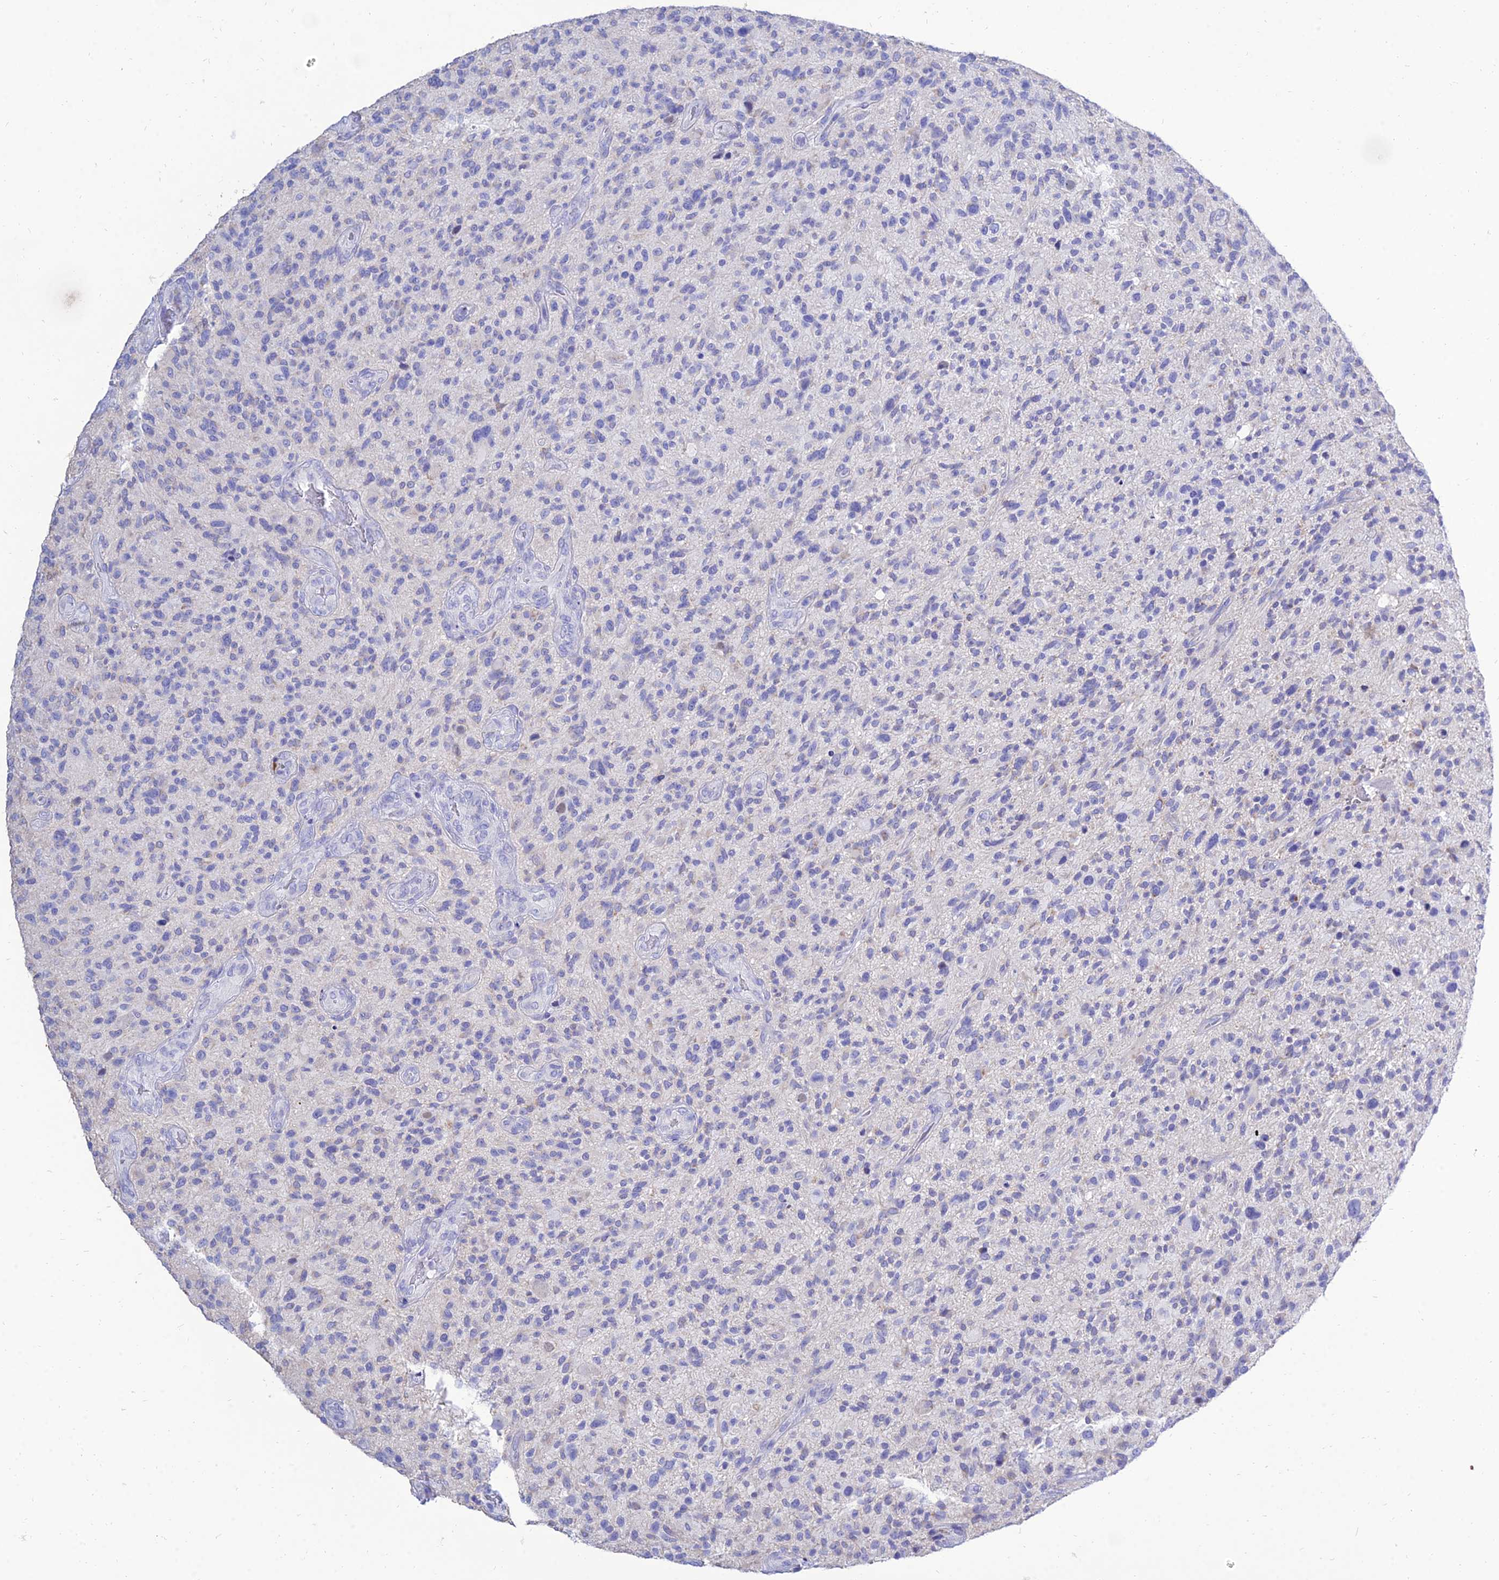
{"staining": {"intensity": "negative", "quantity": "none", "location": "none"}, "tissue": "glioma", "cell_type": "Tumor cells", "image_type": "cancer", "snomed": [{"axis": "morphology", "description": "Glioma, malignant, High grade"}, {"axis": "topography", "description": "Brain"}], "caption": "A high-resolution micrograph shows IHC staining of glioma, which shows no significant positivity in tumor cells.", "gene": "PKN3", "patient": {"sex": "male", "age": 47}}